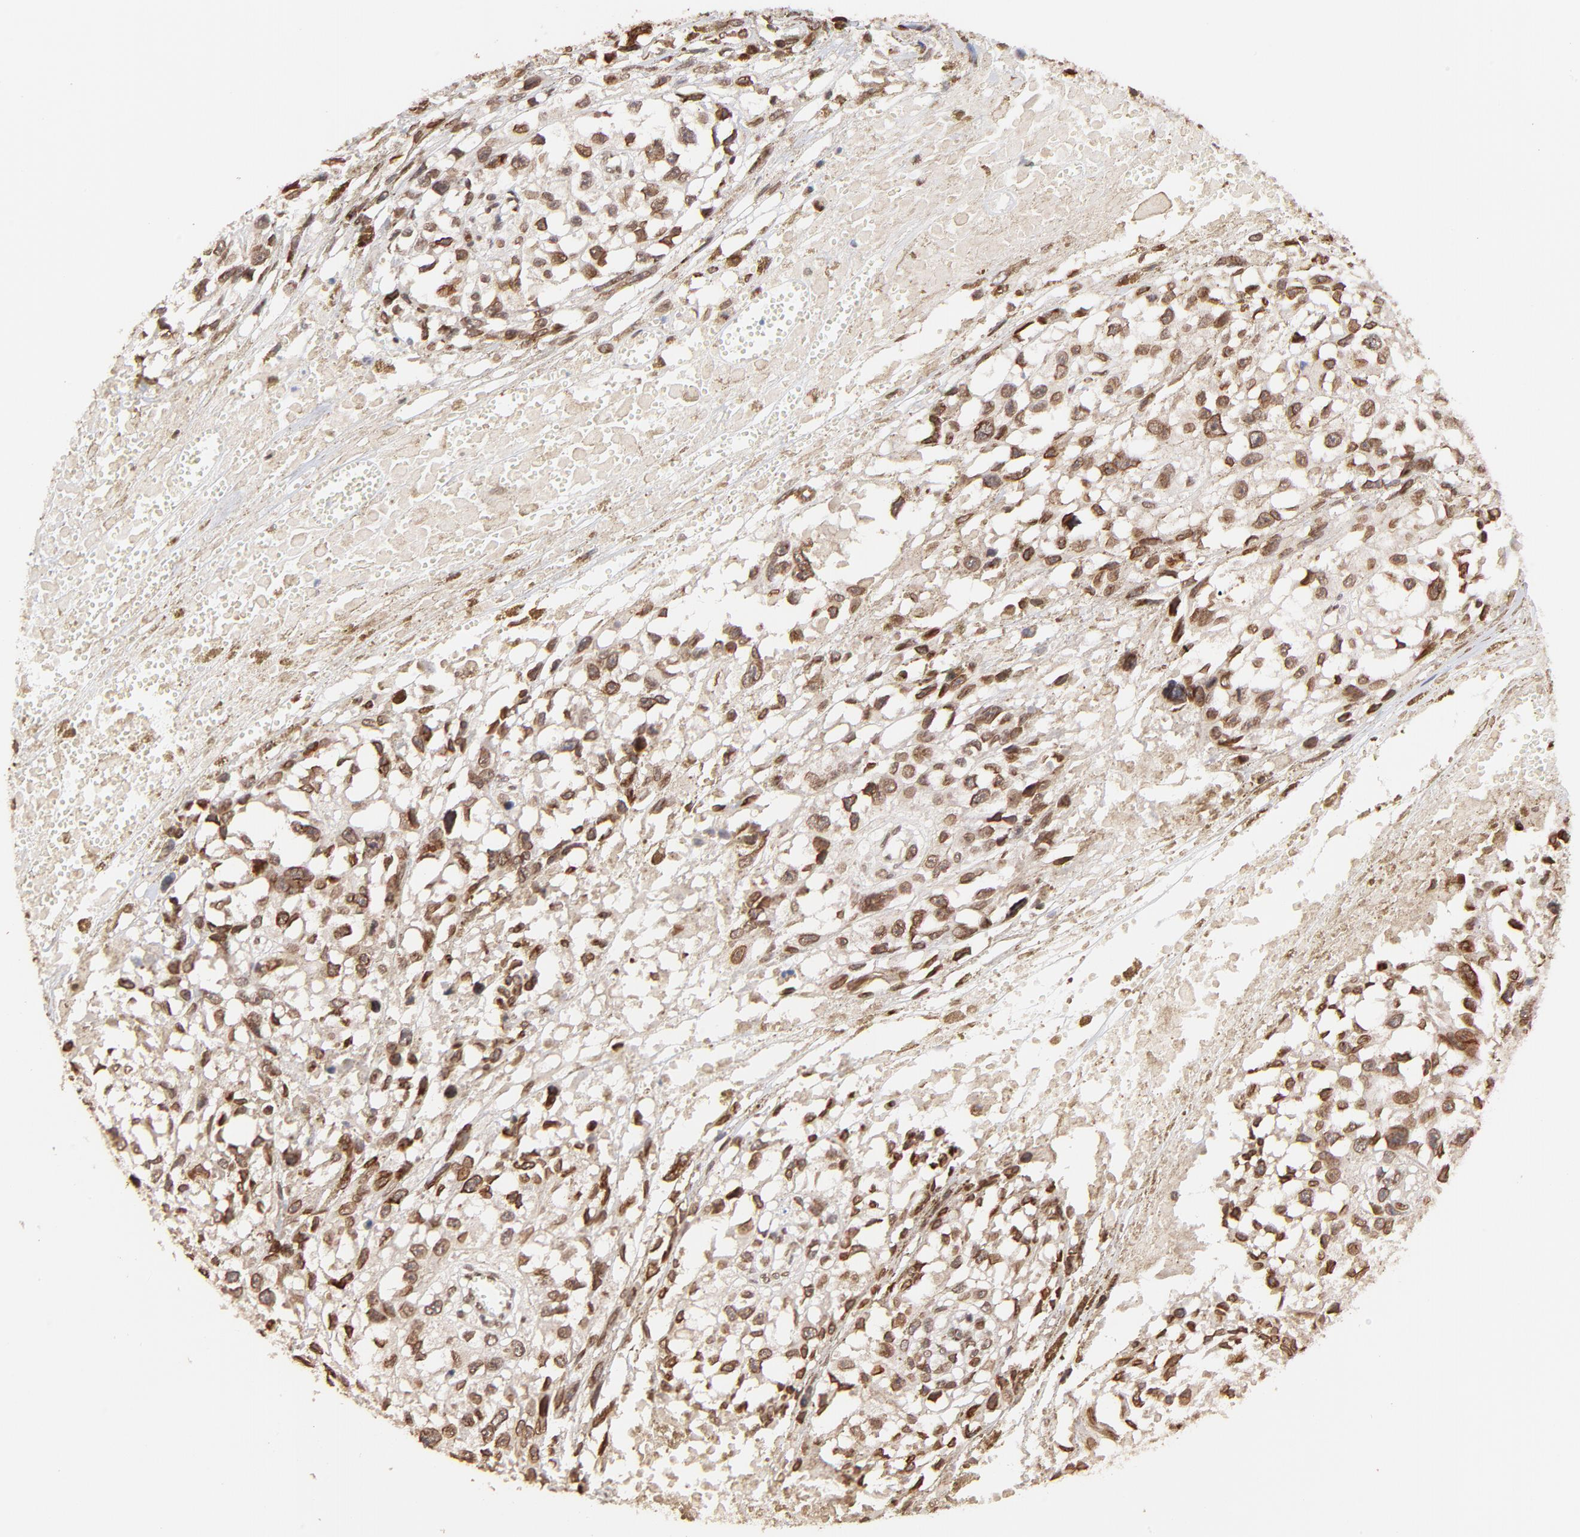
{"staining": {"intensity": "weak", "quantity": "25%-75%", "location": "cytoplasmic/membranous,nuclear"}, "tissue": "melanoma", "cell_type": "Tumor cells", "image_type": "cancer", "snomed": [{"axis": "morphology", "description": "Malignant melanoma, Metastatic site"}, {"axis": "topography", "description": "Lymph node"}], "caption": "The immunohistochemical stain labels weak cytoplasmic/membranous and nuclear expression in tumor cells of malignant melanoma (metastatic site) tissue.", "gene": "ZFP92", "patient": {"sex": "male", "age": 59}}